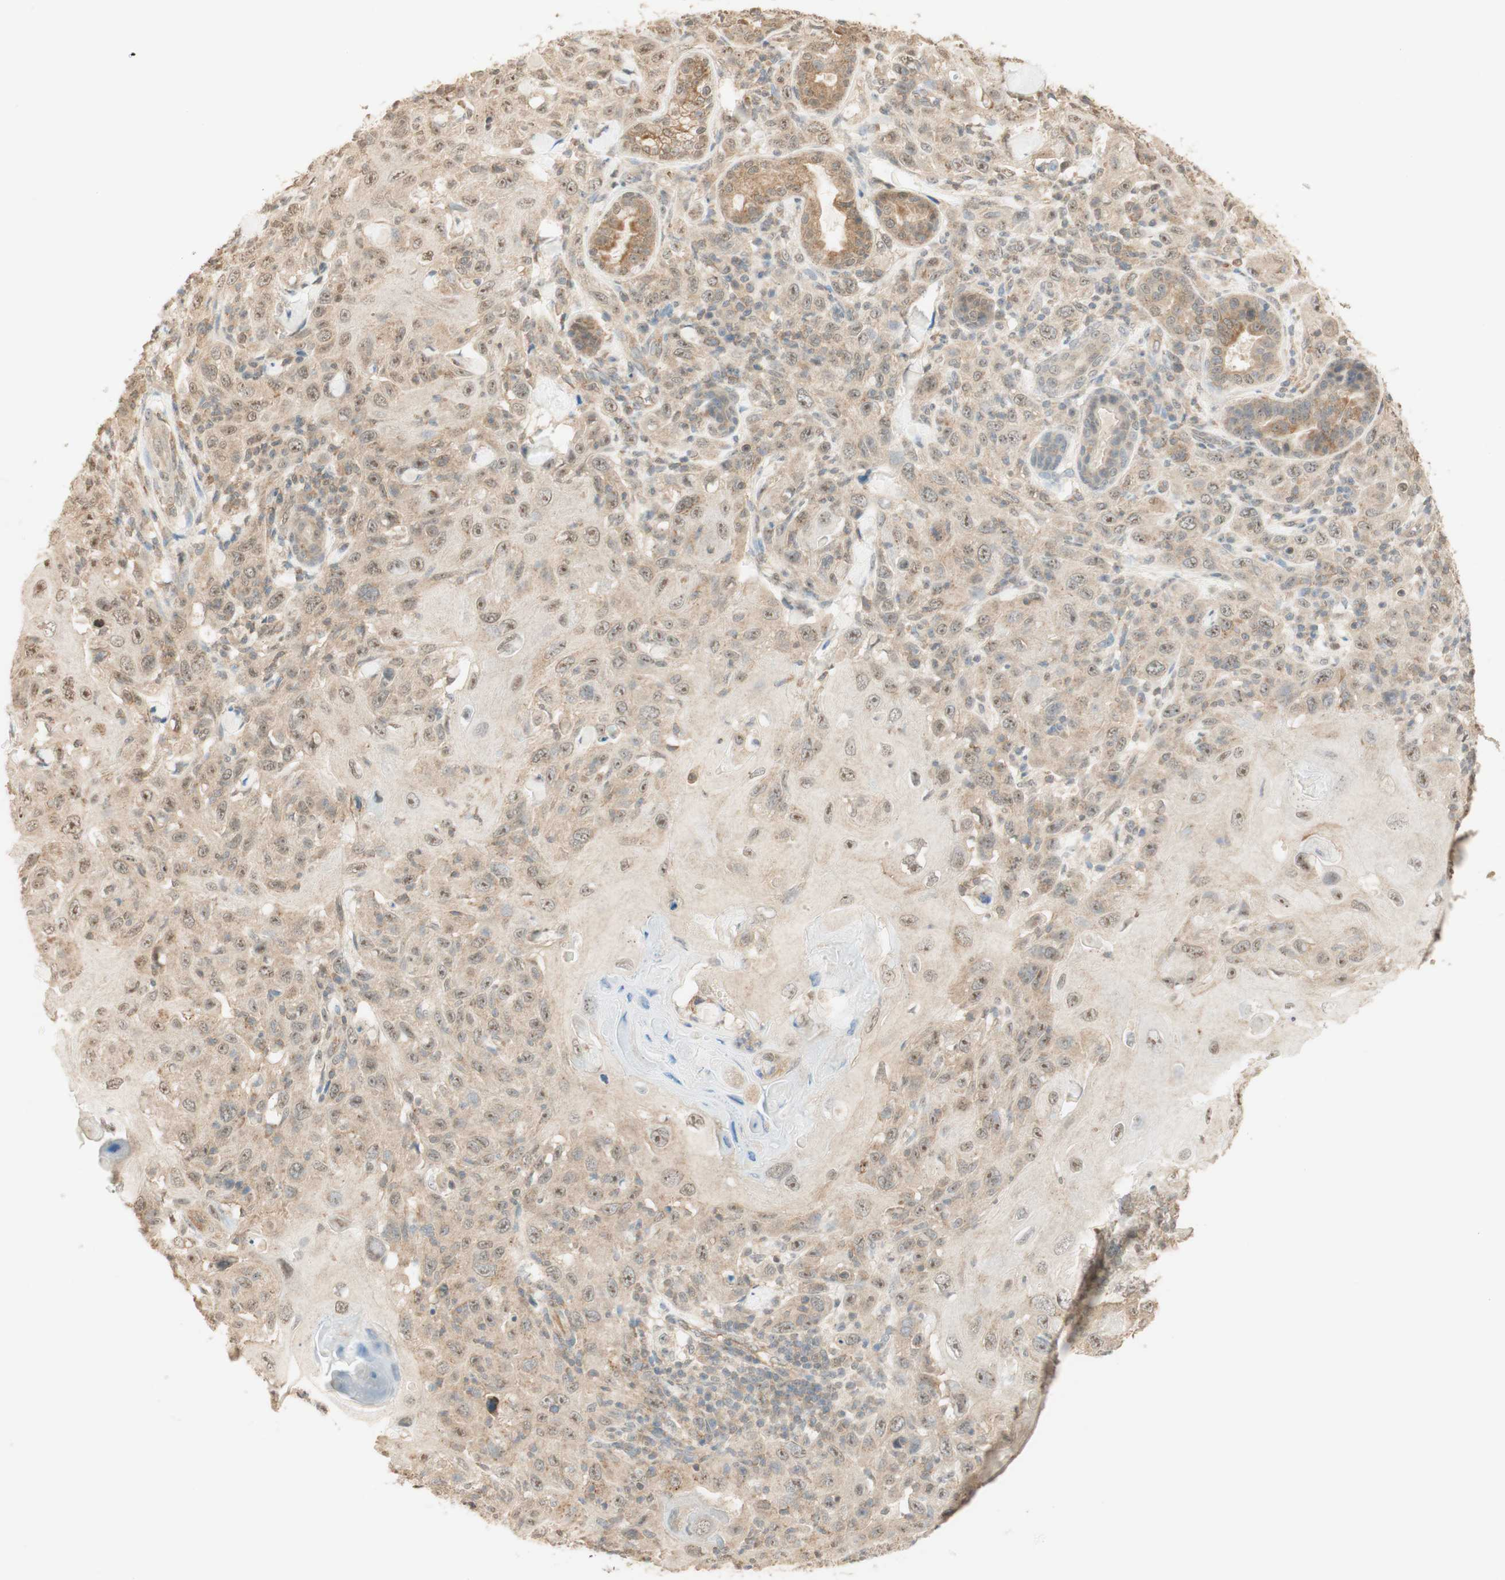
{"staining": {"intensity": "weak", "quantity": ">75%", "location": "cytoplasmic/membranous,nuclear"}, "tissue": "skin cancer", "cell_type": "Tumor cells", "image_type": "cancer", "snomed": [{"axis": "morphology", "description": "Squamous cell carcinoma, NOS"}, {"axis": "topography", "description": "Skin"}], "caption": "Protein positivity by IHC displays weak cytoplasmic/membranous and nuclear staining in about >75% of tumor cells in skin squamous cell carcinoma.", "gene": "SPINT2", "patient": {"sex": "female", "age": 88}}